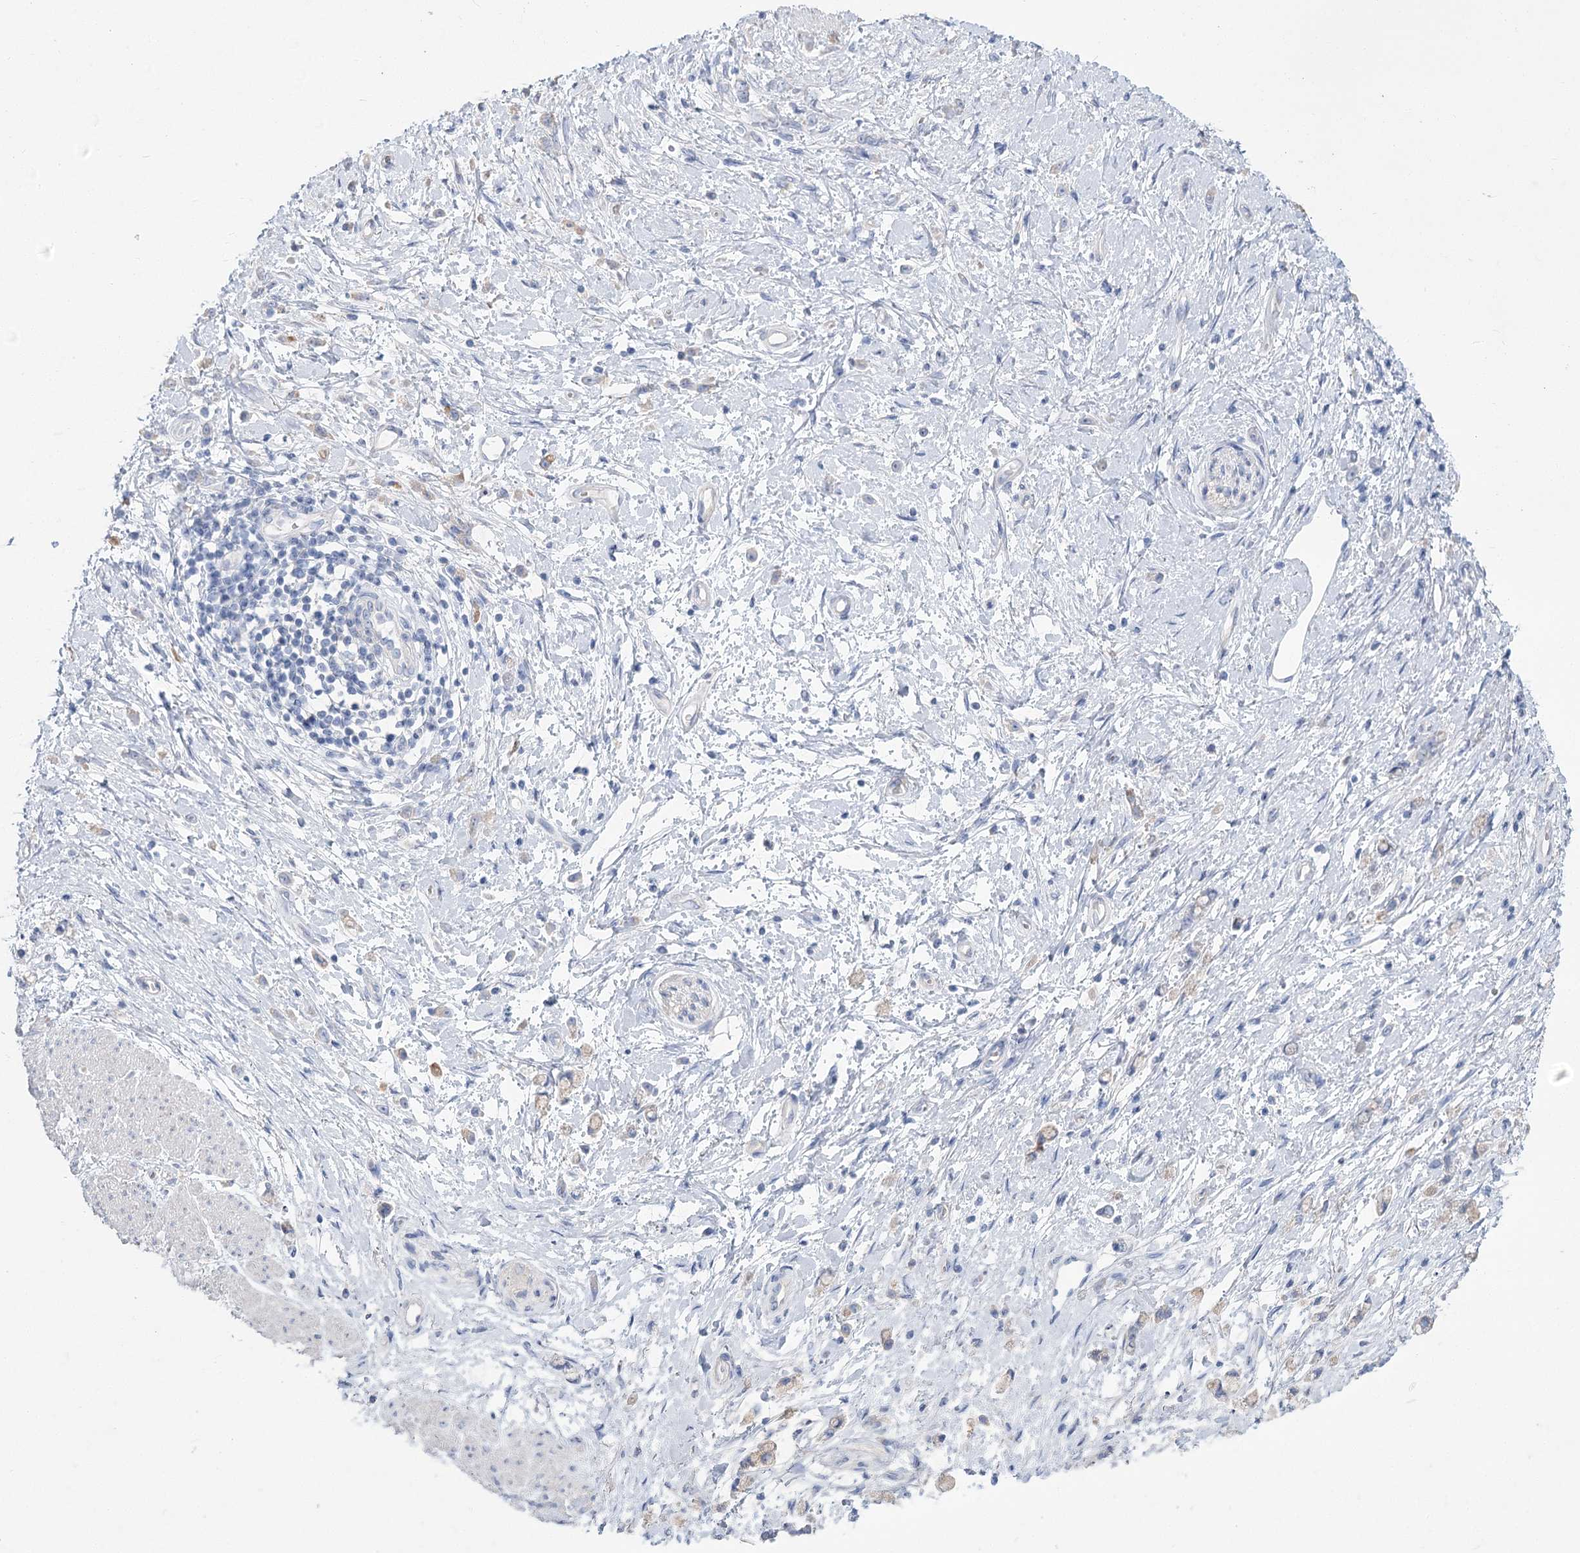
{"staining": {"intensity": "weak", "quantity": "25%-75%", "location": "cytoplasmic/membranous"}, "tissue": "stomach cancer", "cell_type": "Tumor cells", "image_type": "cancer", "snomed": [{"axis": "morphology", "description": "Adenocarcinoma, NOS"}, {"axis": "topography", "description": "Stomach"}], "caption": "Adenocarcinoma (stomach) tissue shows weak cytoplasmic/membranous staining in about 25%-75% of tumor cells, visualized by immunohistochemistry.", "gene": "SLC9A3", "patient": {"sex": "female", "age": 60}}